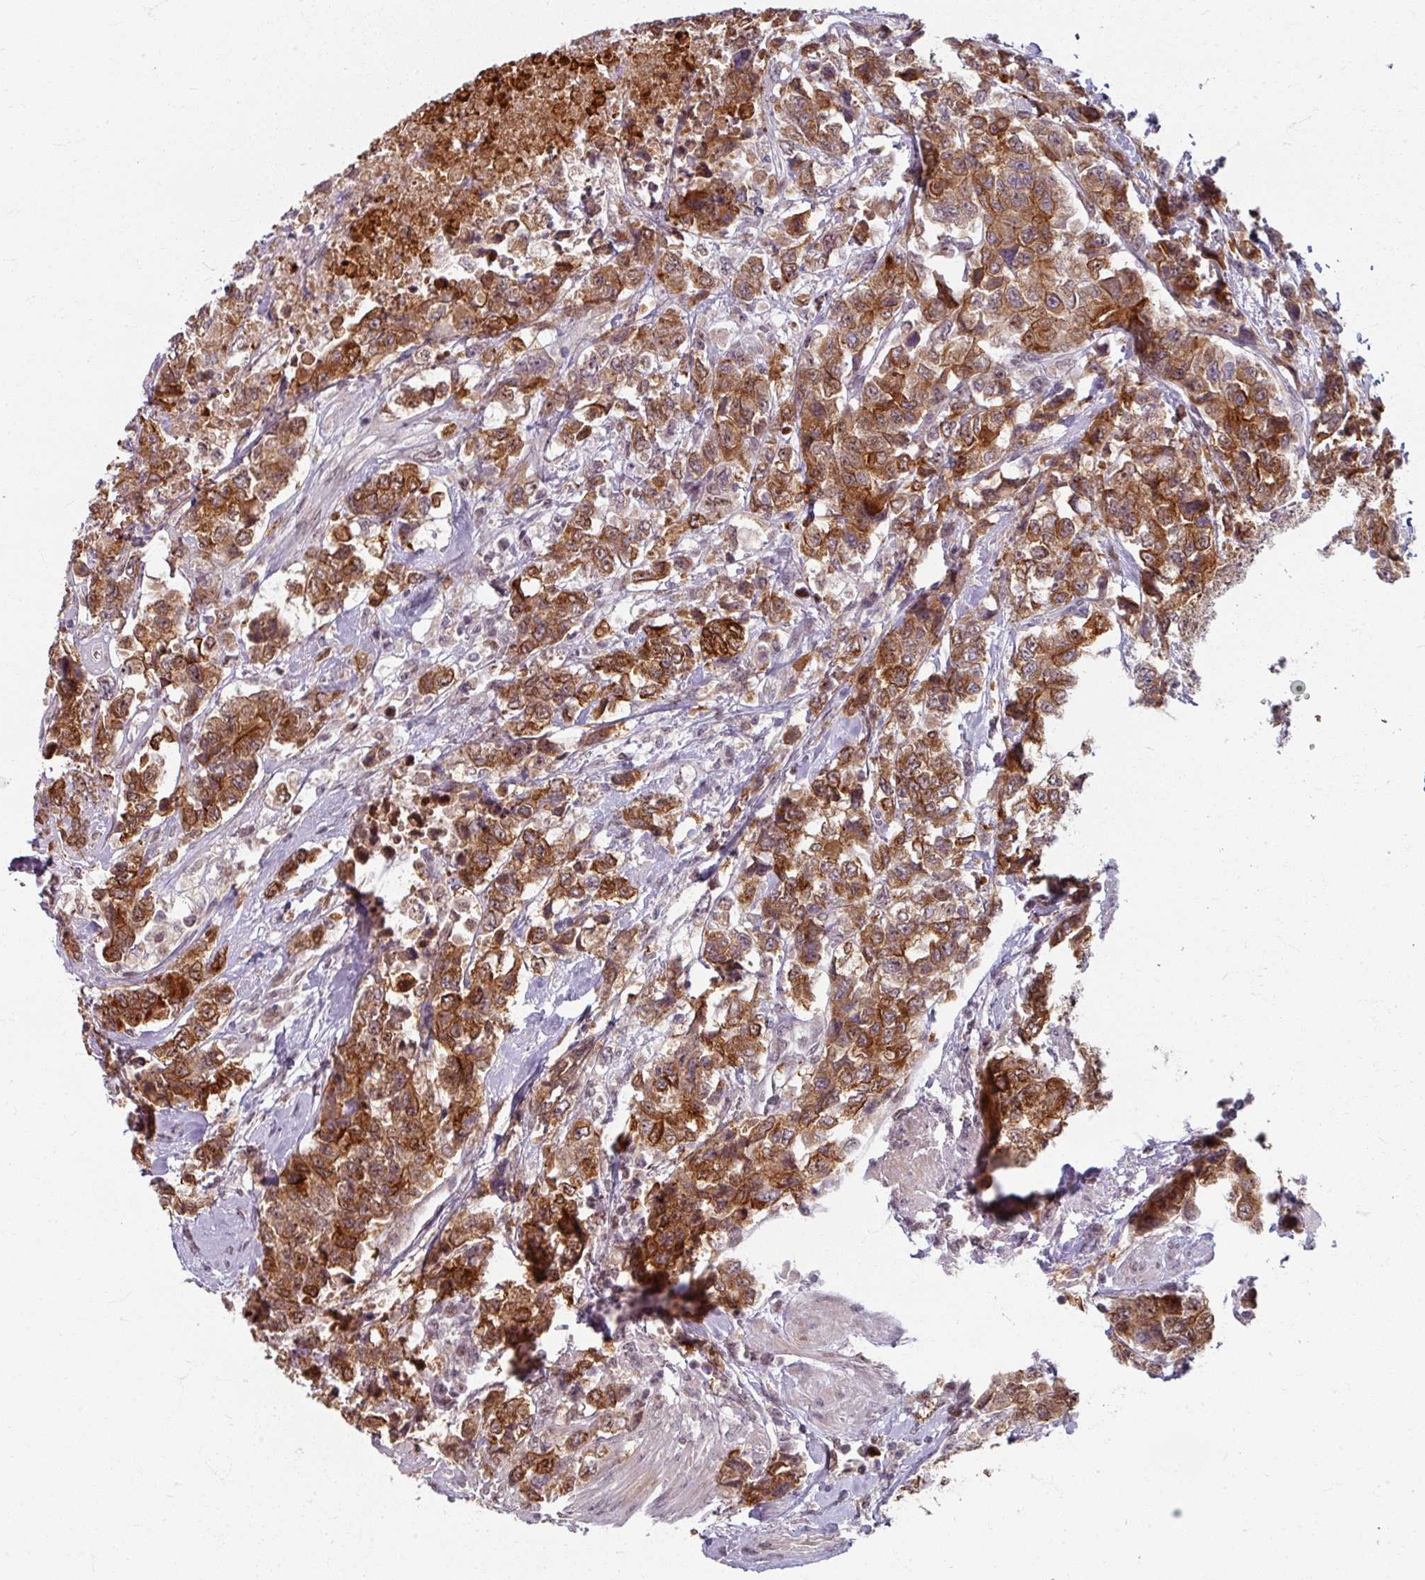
{"staining": {"intensity": "strong", "quantity": ">75%", "location": "cytoplasmic/membranous,nuclear"}, "tissue": "urothelial cancer", "cell_type": "Tumor cells", "image_type": "cancer", "snomed": [{"axis": "morphology", "description": "Urothelial carcinoma, High grade"}, {"axis": "topography", "description": "Urinary bladder"}], "caption": "Urothelial cancer stained for a protein (brown) reveals strong cytoplasmic/membranous and nuclear positive expression in about >75% of tumor cells.", "gene": "KLC3", "patient": {"sex": "female", "age": 78}}